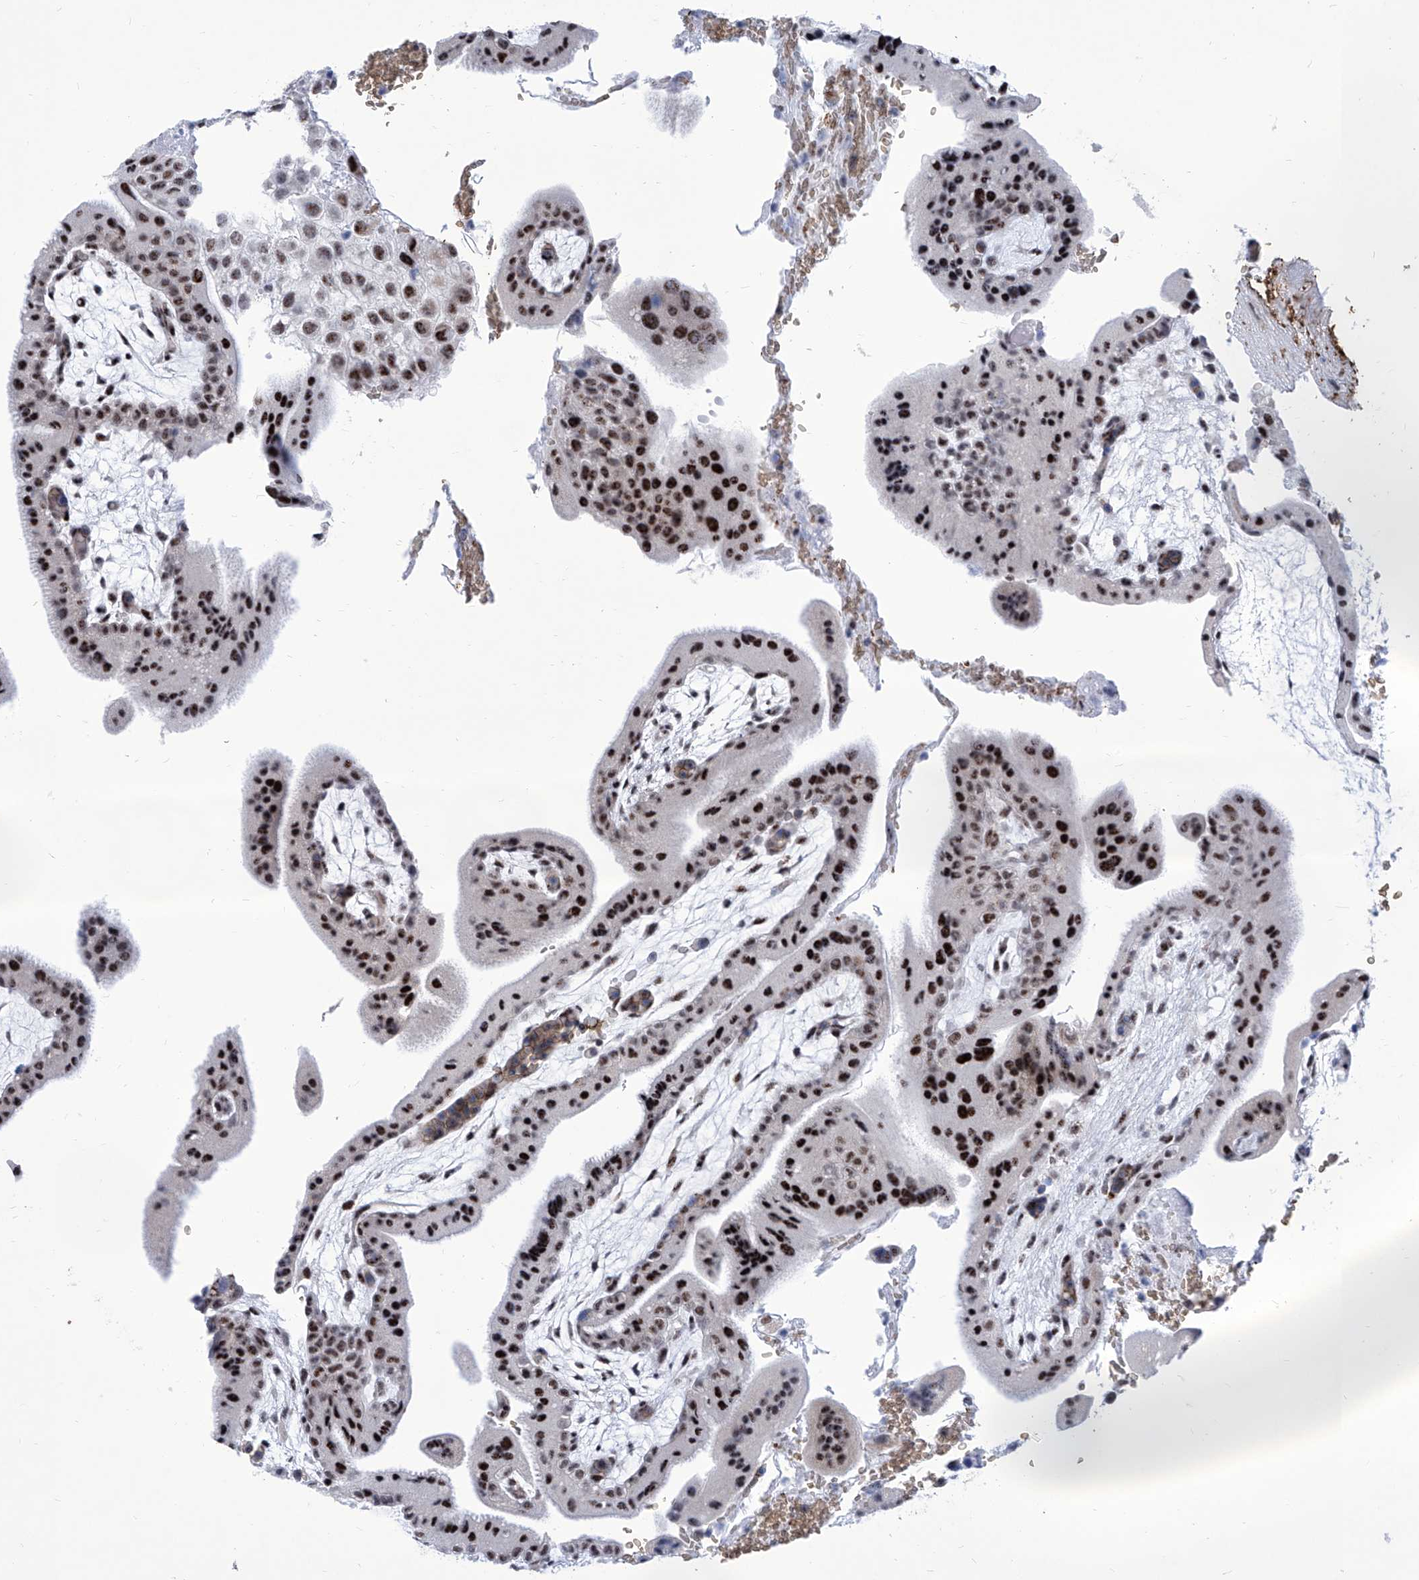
{"staining": {"intensity": "strong", "quantity": "25%-75%", "location": "nuclear"}, "tissue": "placenta", "cell_type": "Trophoblastic cells", "image_type": "normal", "snomed": [{"axis": "morphology", "description": "Normal tissue, NOS"}, {"axis": "topography", "description": "Placenta"}], "caption": "Immunohistochemical staining of benign placenta shows strong nuclear protein expression in approximately 25%-75% of trophoblastic cells.", "gene": "SART1", "patient": {"sex": "female", "age": 35}}